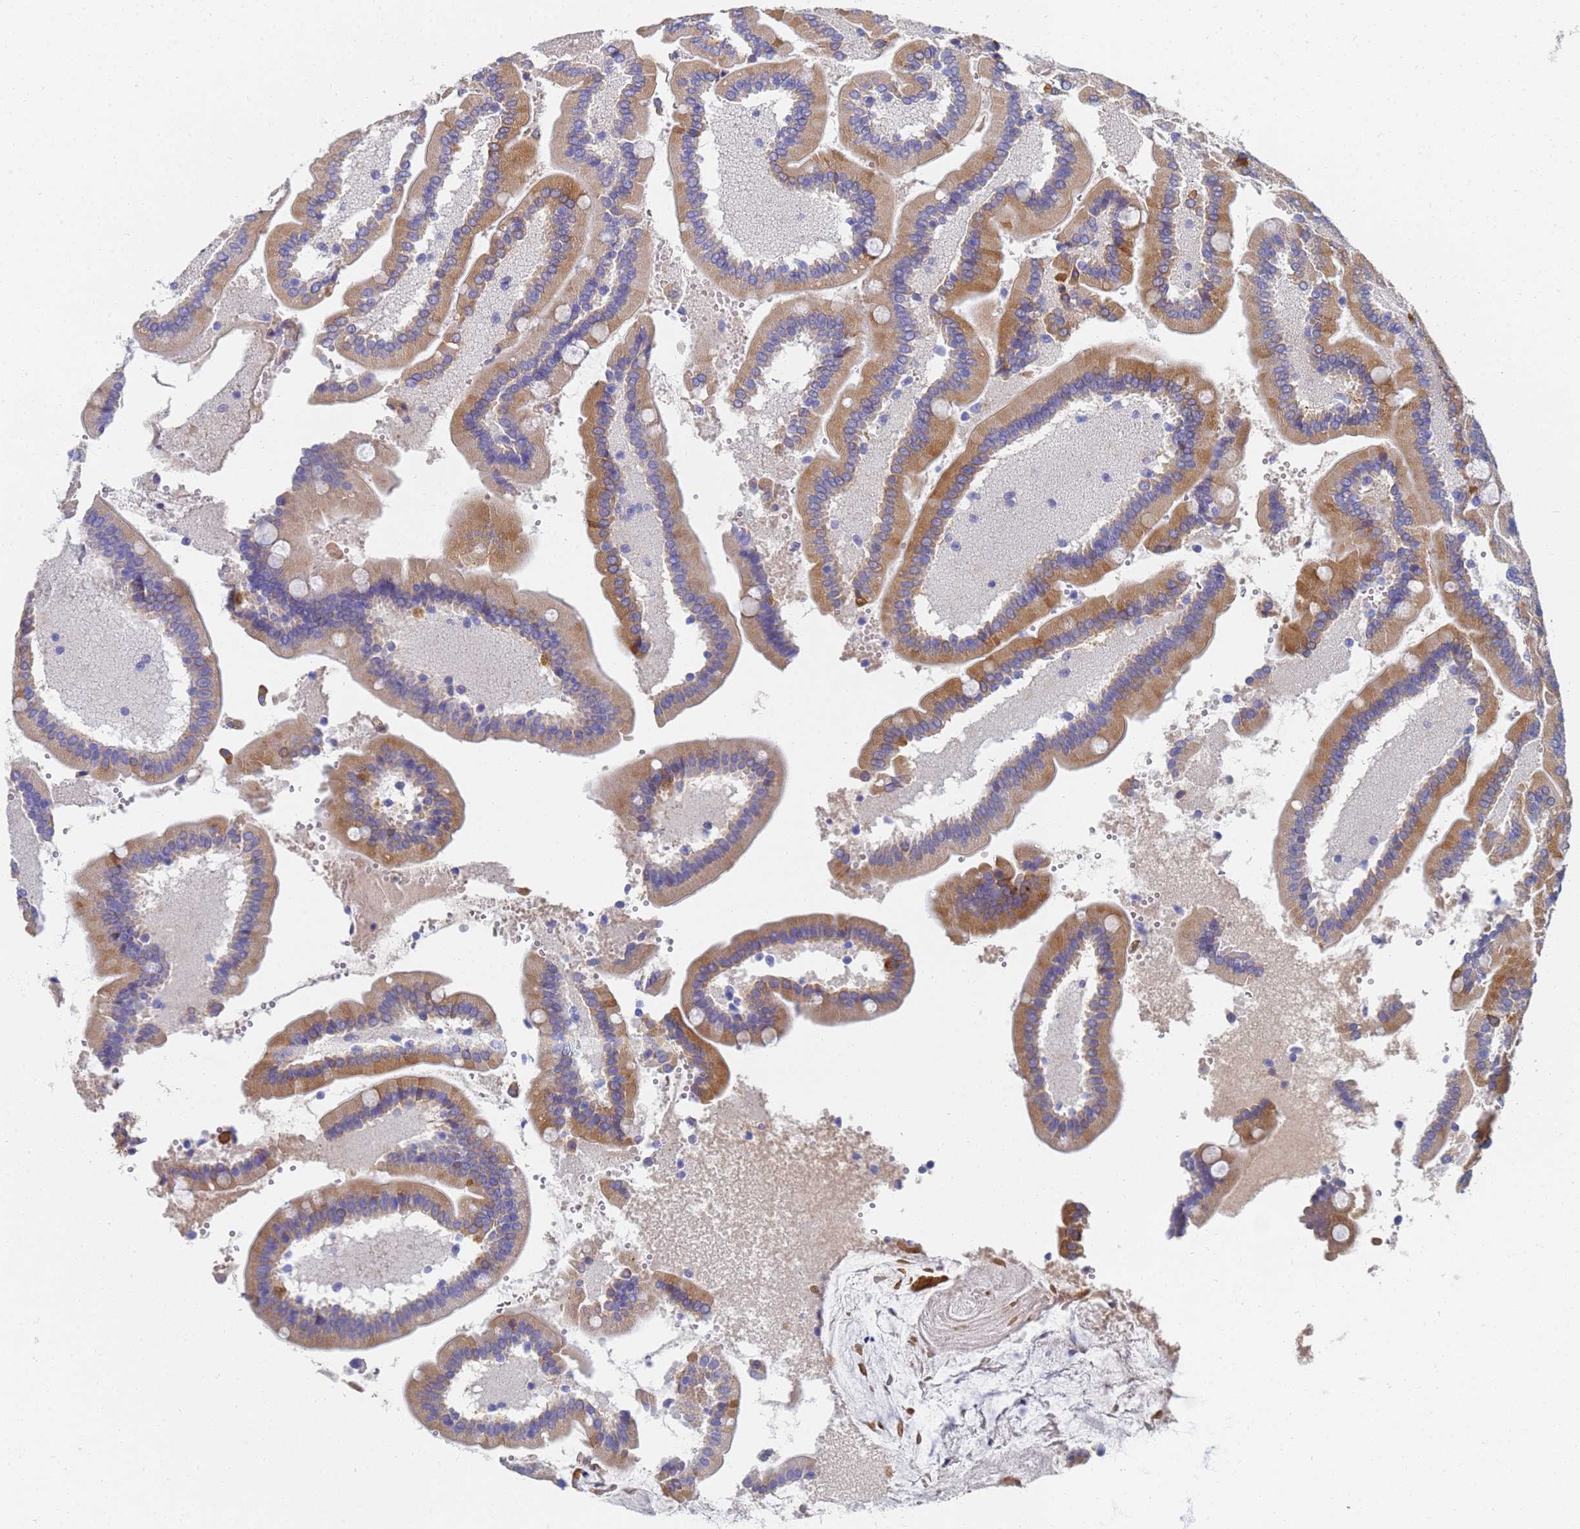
{"staining": {"intensity": "moderate", "quantity": "<25%", "location": "cytoplasmic/membranous"}, "tissue": "duodenum", "cell_type": "Glandular cells", "image_type": "normal", "snomed": [{"axis": "morphology", "description": "Normal tissue, NOS"}, {"axis": "topography", "description": "Duodenum"}], "caption": "IHC of benign human duodenum displays low levels of moderate cytoplasmic/membranous staining in about <25% of glandular cells.", "gene": "LBX2", "patient": {"sex": "female", "age": 62}}